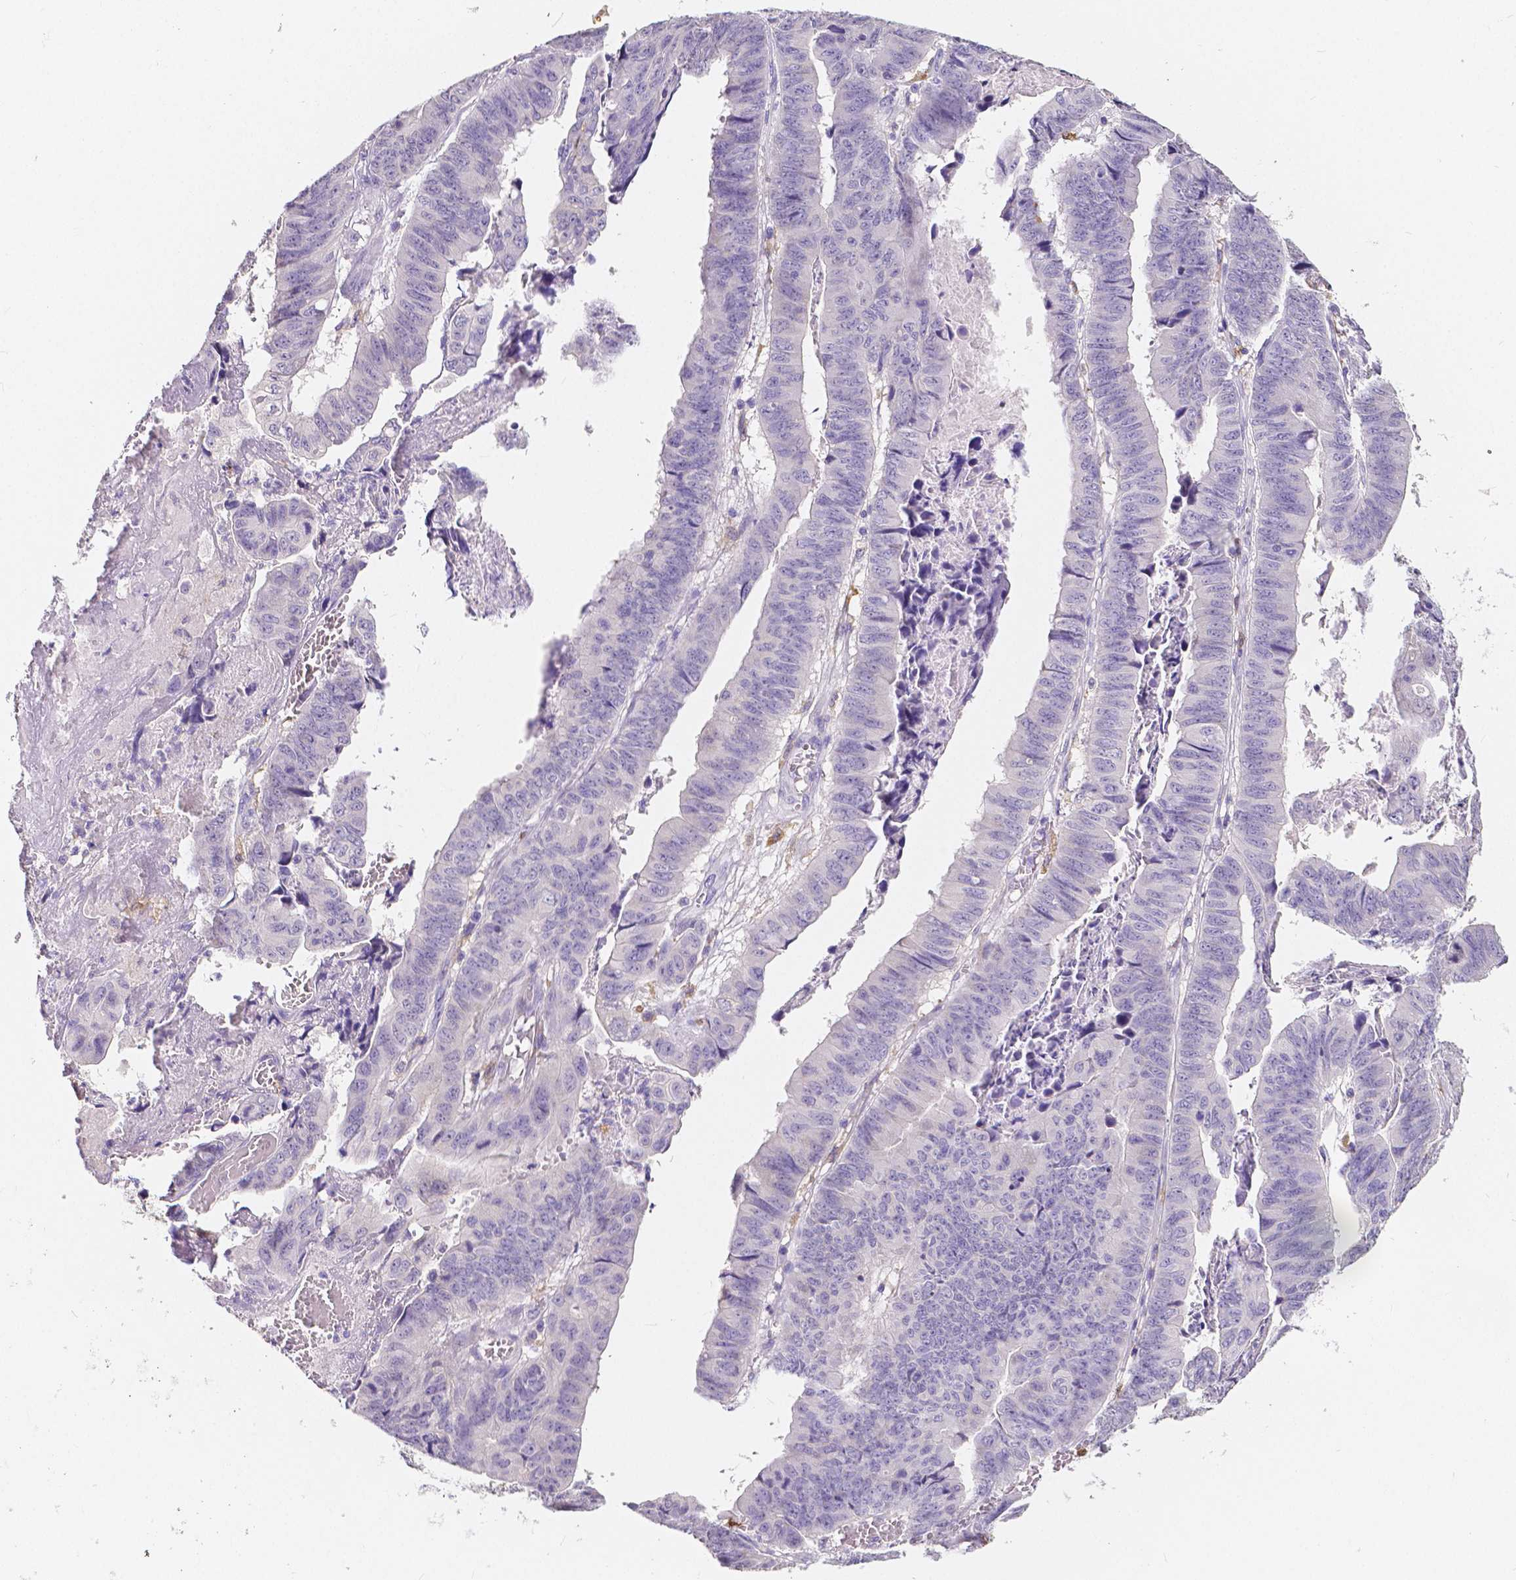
{"staining": {"intensity": "negative", "quantity": "none", "location": "none"}, "tissue": "stomach cancer", "cell_type": "Tumor cells", "image_type": "cancer", "snomed": [{"axis": "morphology", "description": "Adenocarcinoma, NOS"}, {"axis": "topography", "description": "Stomach, lower"}], "caption": "Micrograph shows no significant protein staining in tumor cells of stomach cancer (adenocarcinoma). (DAB immunohistochemistry (IHC) with hematoxylin counter stain).", "gene": "ACP5", "patient": {"sex": "male", "age": 77}}